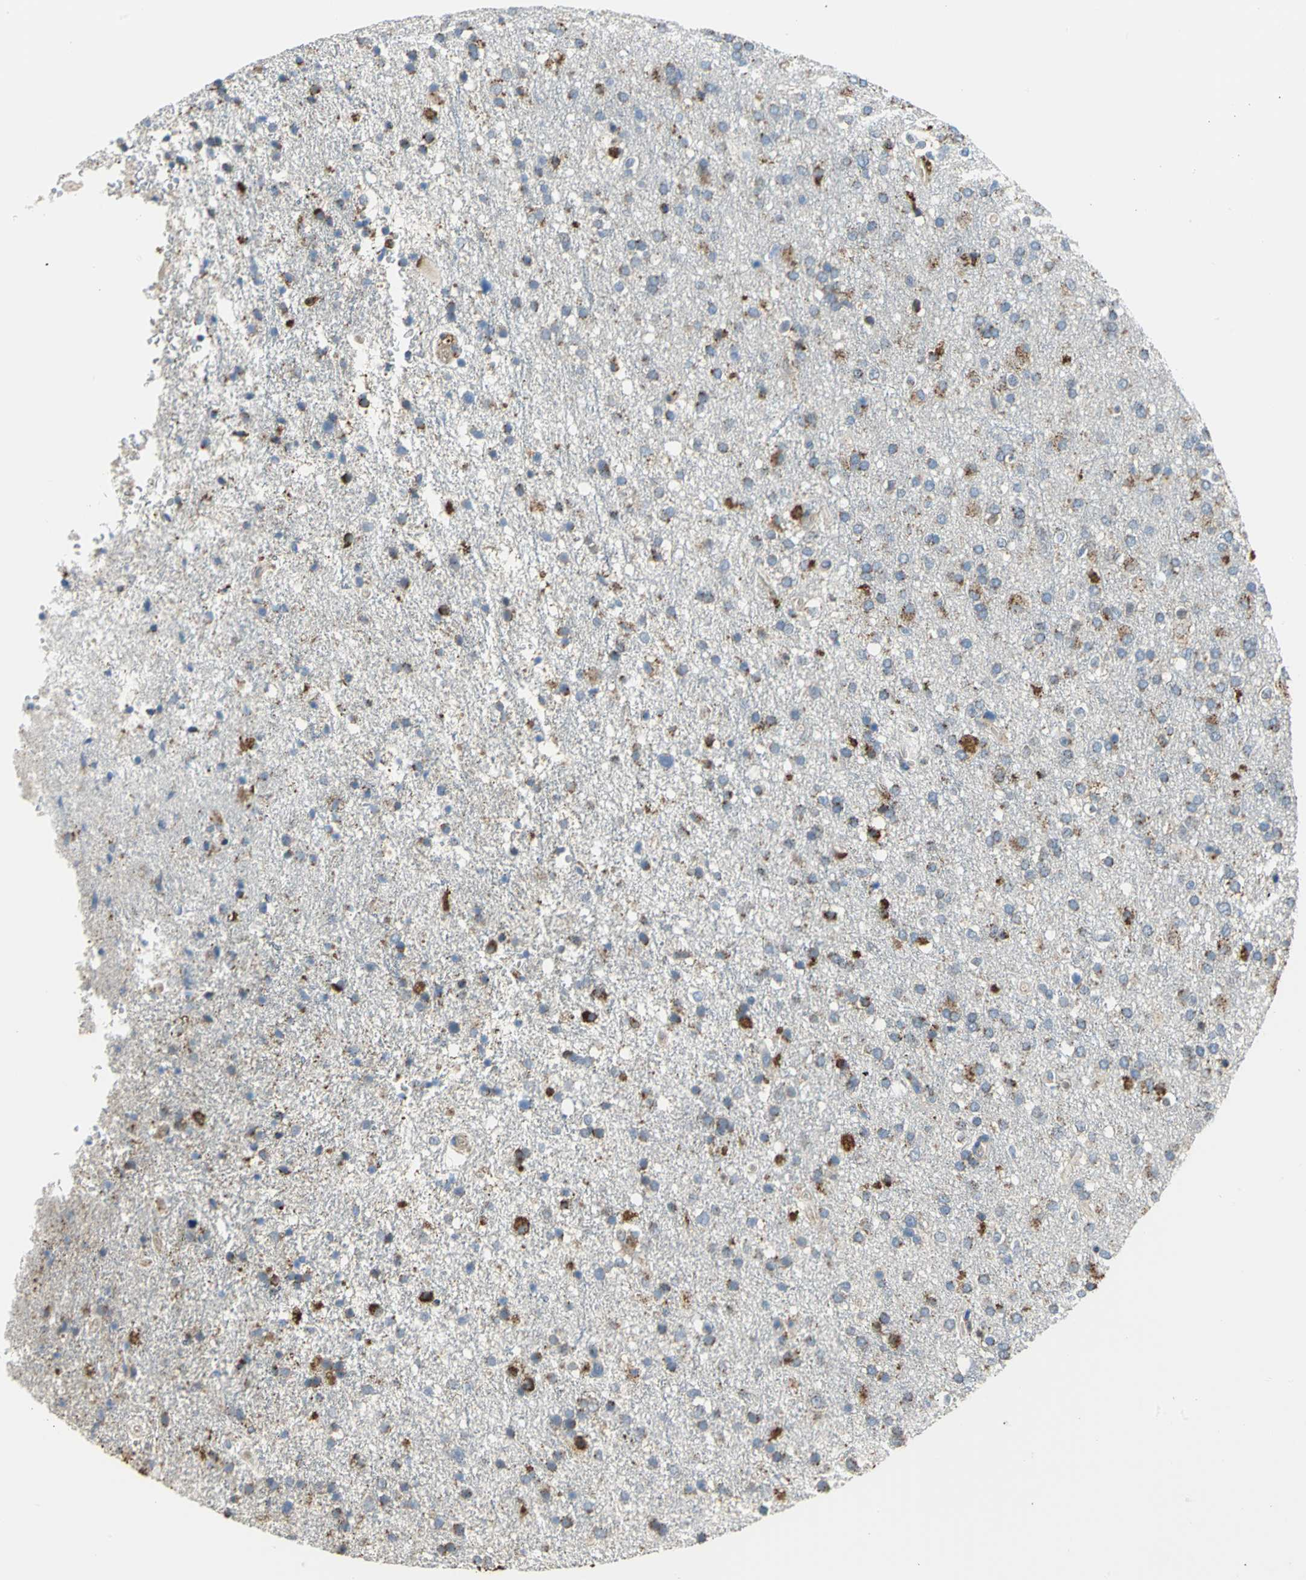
{"staining": {"intensity": "moderate", "quantity": "25%-75%", "location": "cytoplasmic/membranous"}, "tissue": "glioma", "cell_type": "Tumor cells", "image_type": "cancer", "snomed": [{"axis": "morphology", "description": "Glioma, malignant, High grade"}, {"axis": "topography", "description": "Brain"}], "caption": "Brown immunohistochemical staining in human malignant glioma (high-grade) reveals moderate cytoplasmic/membranous staining in about 25%-75% of tumor cells. (IHC, brightfield microscopy, high magnification).", "gene": "DIAPH2", "patient": {"sex": "male", "age": 33}}